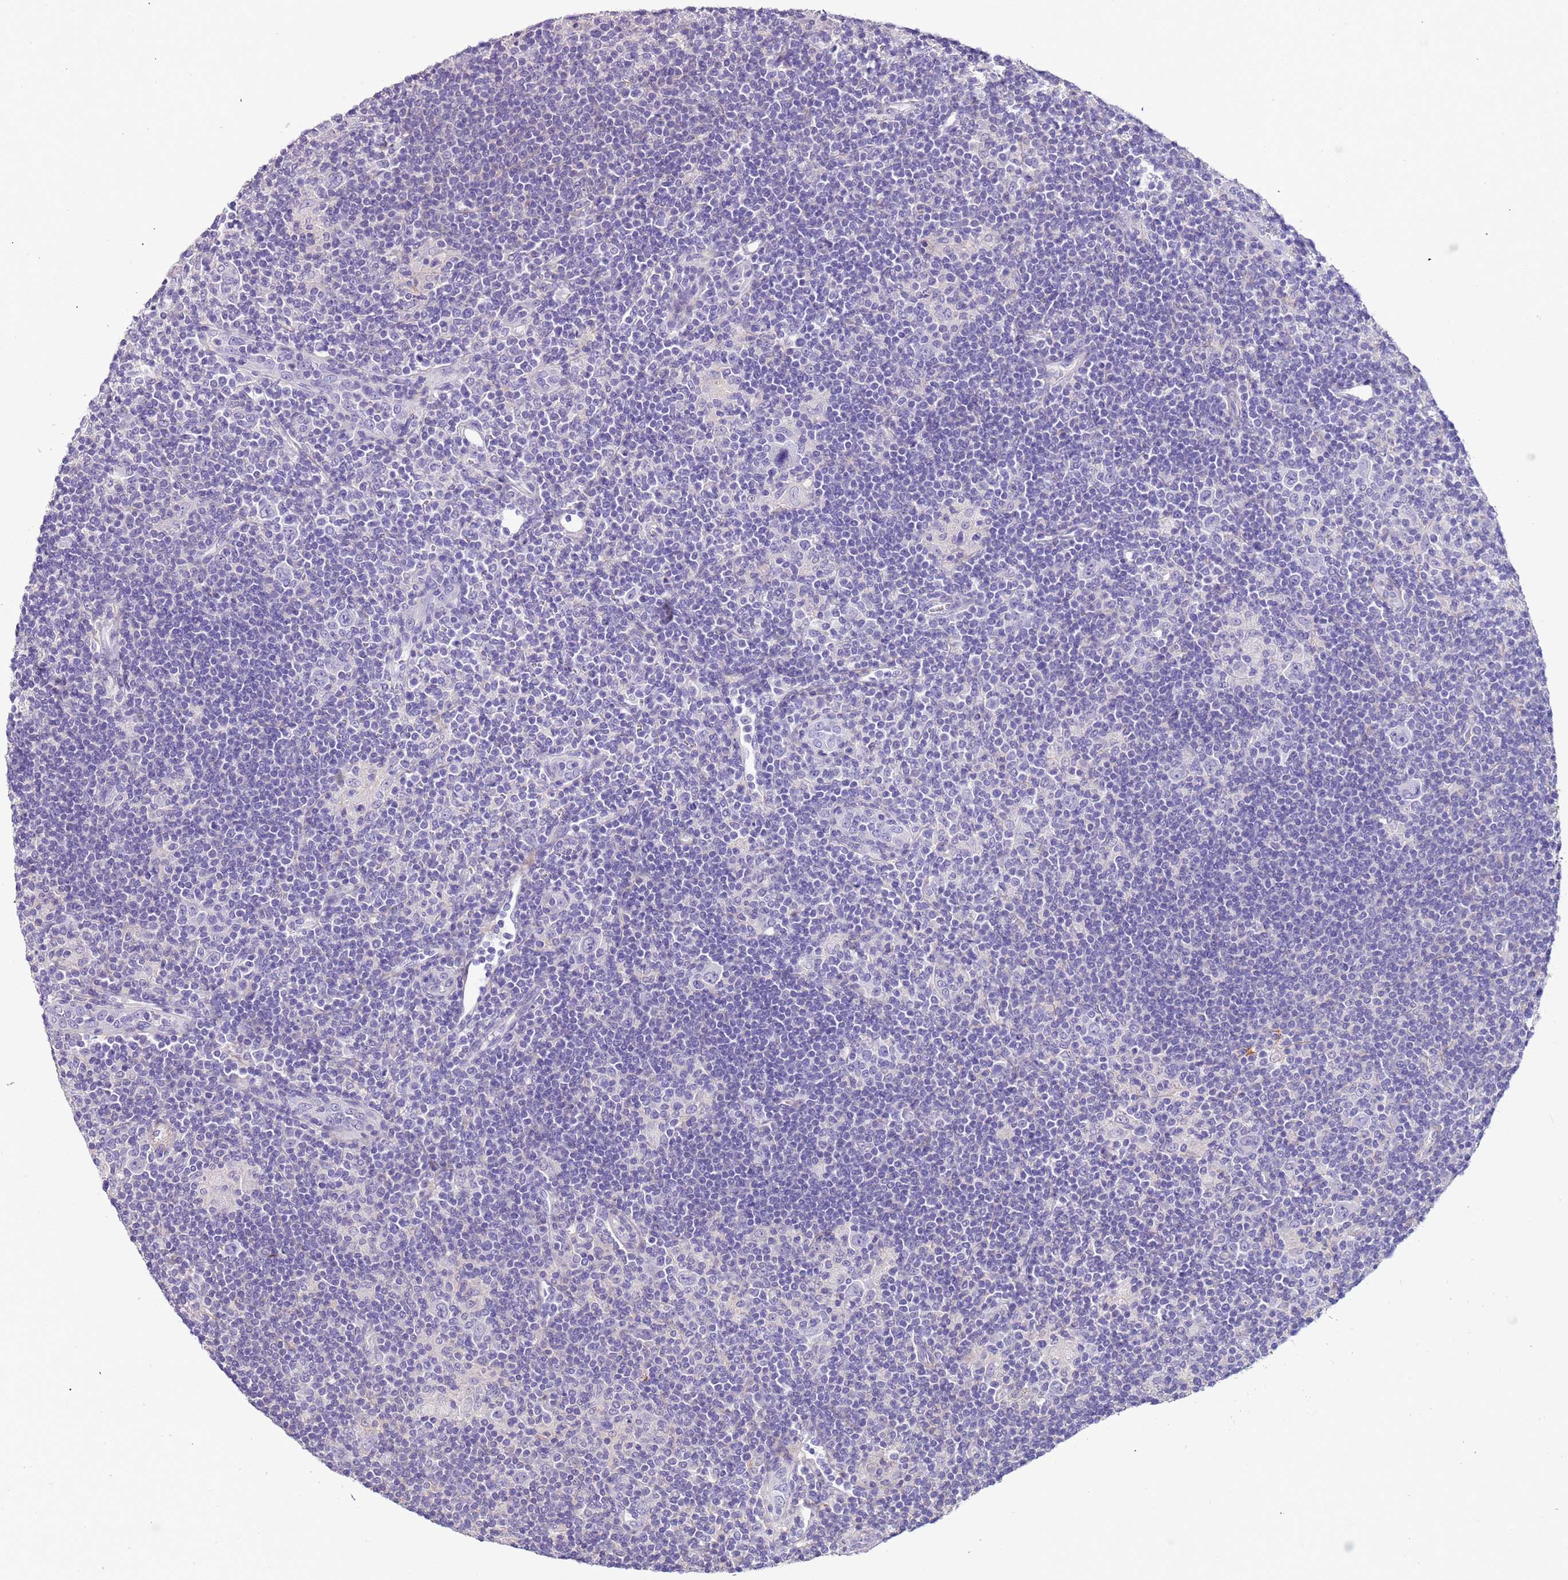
{"staining": {"intensity": "negative", "quantity": "none", "location": "none"}, "tissue": "lymphoma", "cell_type": "Tumor cells", "image_type": "cancer", "snomed": [{"axis": "morphology", "description": "Hodgkin's disease, NOS"}, {"axis": "topography", "description": "Lymph node"}], "caption": "Image shows no protein positivity in tumor cells of lymphoma tissue.", "gene": "PCGF2", "patient": {"sex": "female", "age": 57}}